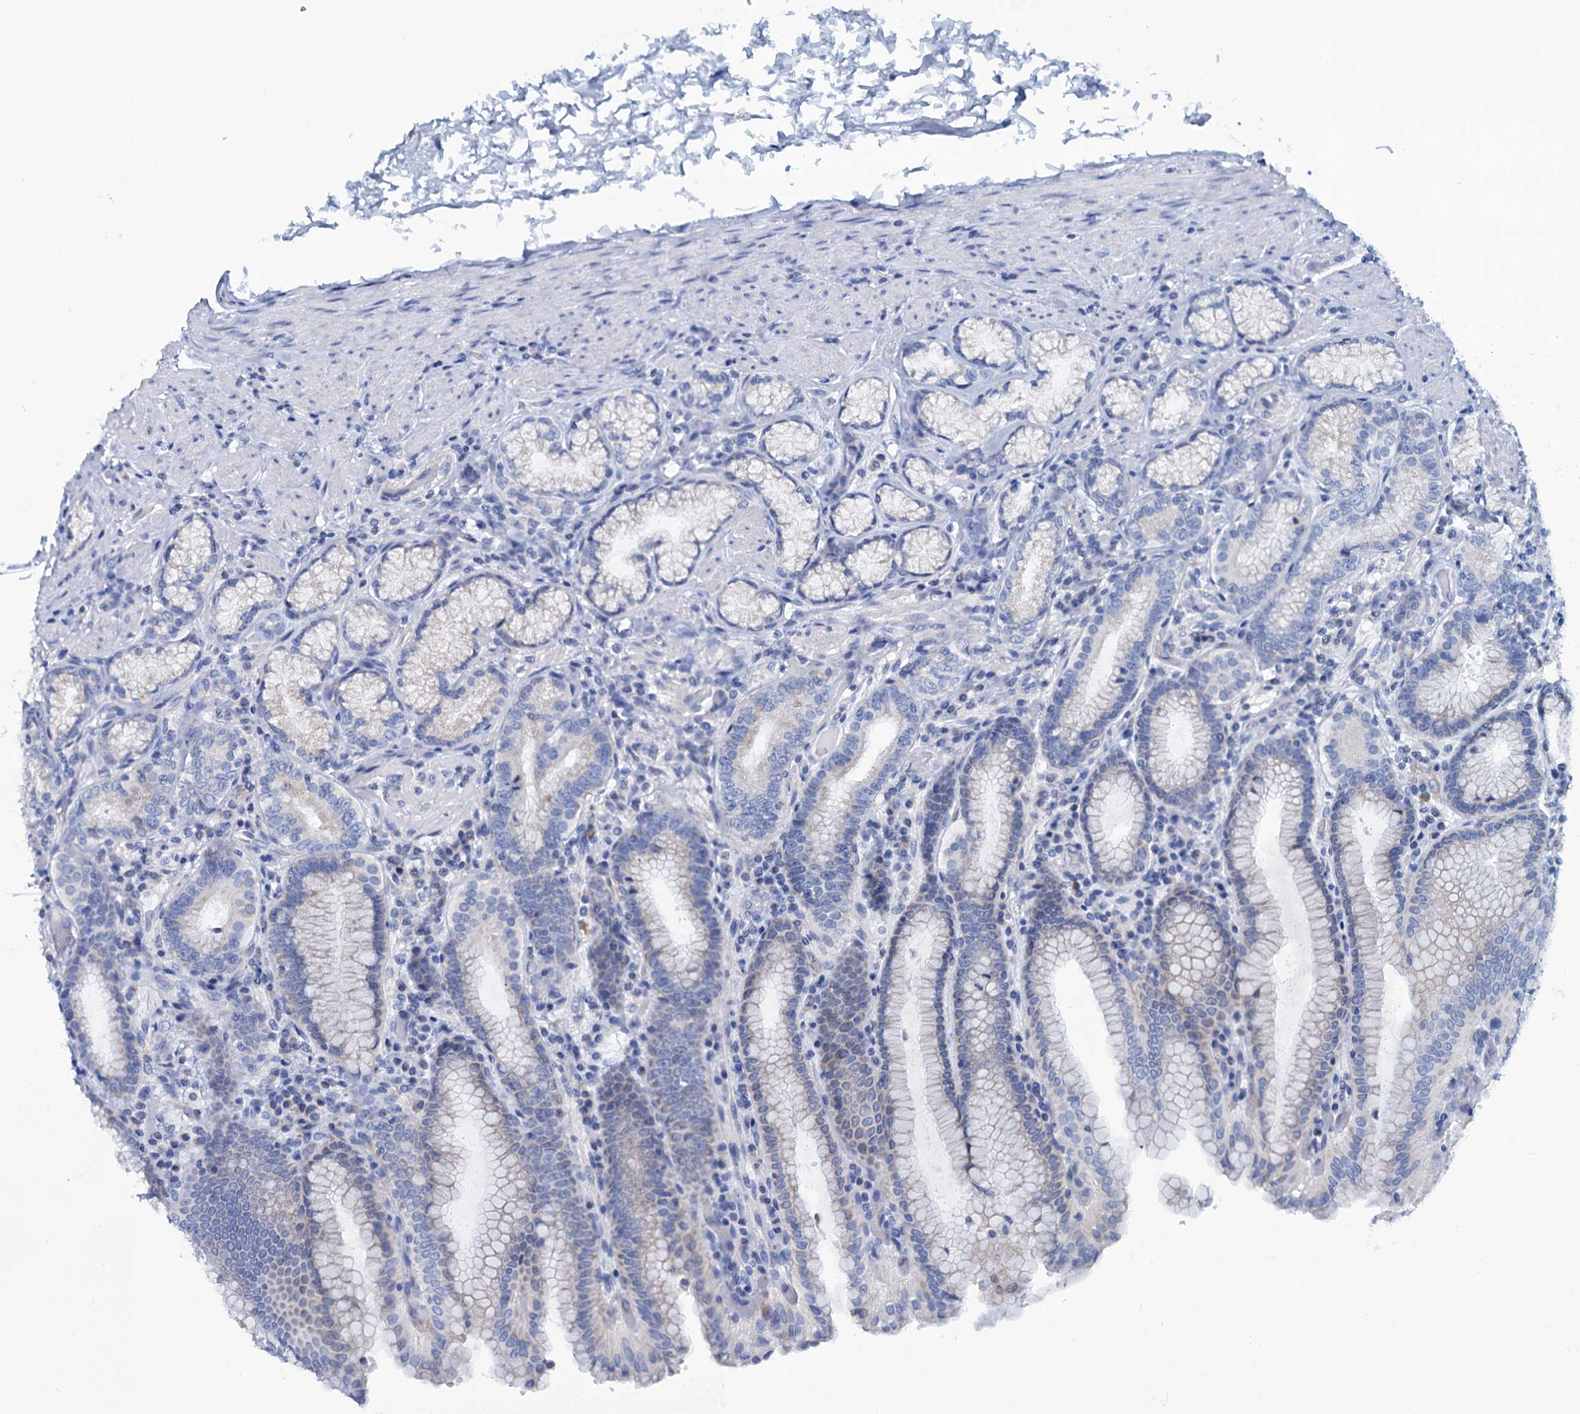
{"staining": {"intensity": "moderate", "quantity": "<25%", "location": "cytoplasmic/membranous"}, "tissue": "stomach", "cell_type": "Glandular cells", "image_type": "normal", "snomed": [{"axis": "morphology", "description": "Normal tissue, NOS"}, {"axis": "topography", "description": "Stomach, upper"}, {"axis": "topography", "description": "Stomach, lower"}], "caption": "IHC histopathology image of benign stomach: stomach stained using immunohistochemistry (IHC) shows low levels of moderate protein expression localized specifically in the cytoplasmic/membranous of glandular cells, appearing as a cytoplasmic/membranous brown color.", "gene": "SLC1A3", "patient": {"sex": "female", "age": 76}}